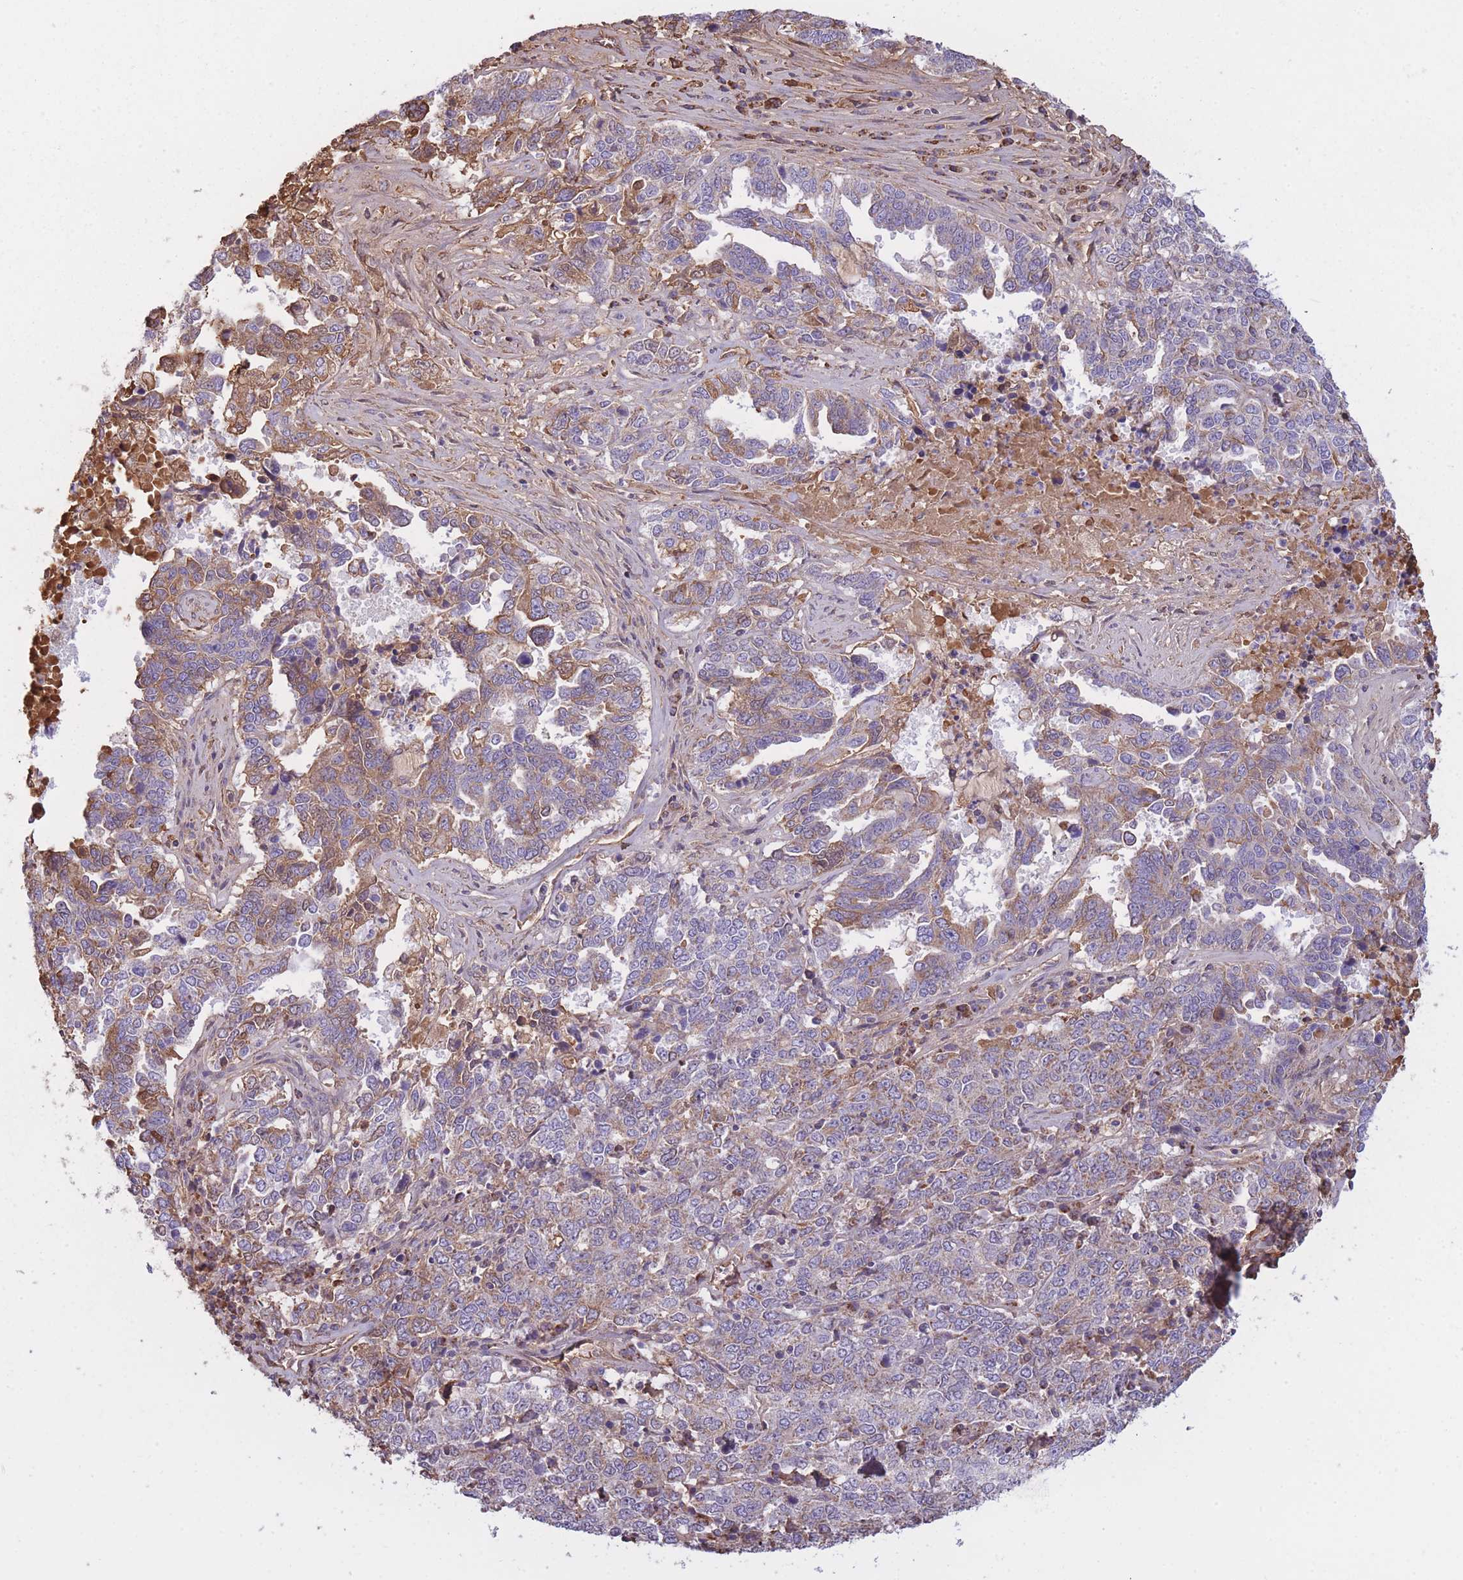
{"staining": {"intensity": "weak", "quantity": "<25%", "location": "cytoplasmic/membranous"}, "tissue": "ovarian cancer", "cell_type": "Tumor cells", "image_type": "cancer", "snomed": [{"axis": "morphology", "description": "Carcinoma, endometroid"}, {"axis": "topography", "description": "Ovary"}], "caption": "Ovarian cancer (endometroid carcinoma) was stained to show a protein in brown. There is no significant staining in tumor cells.", "gene": "KAT2A", "patient": {"sex": "female", "age": 62}}